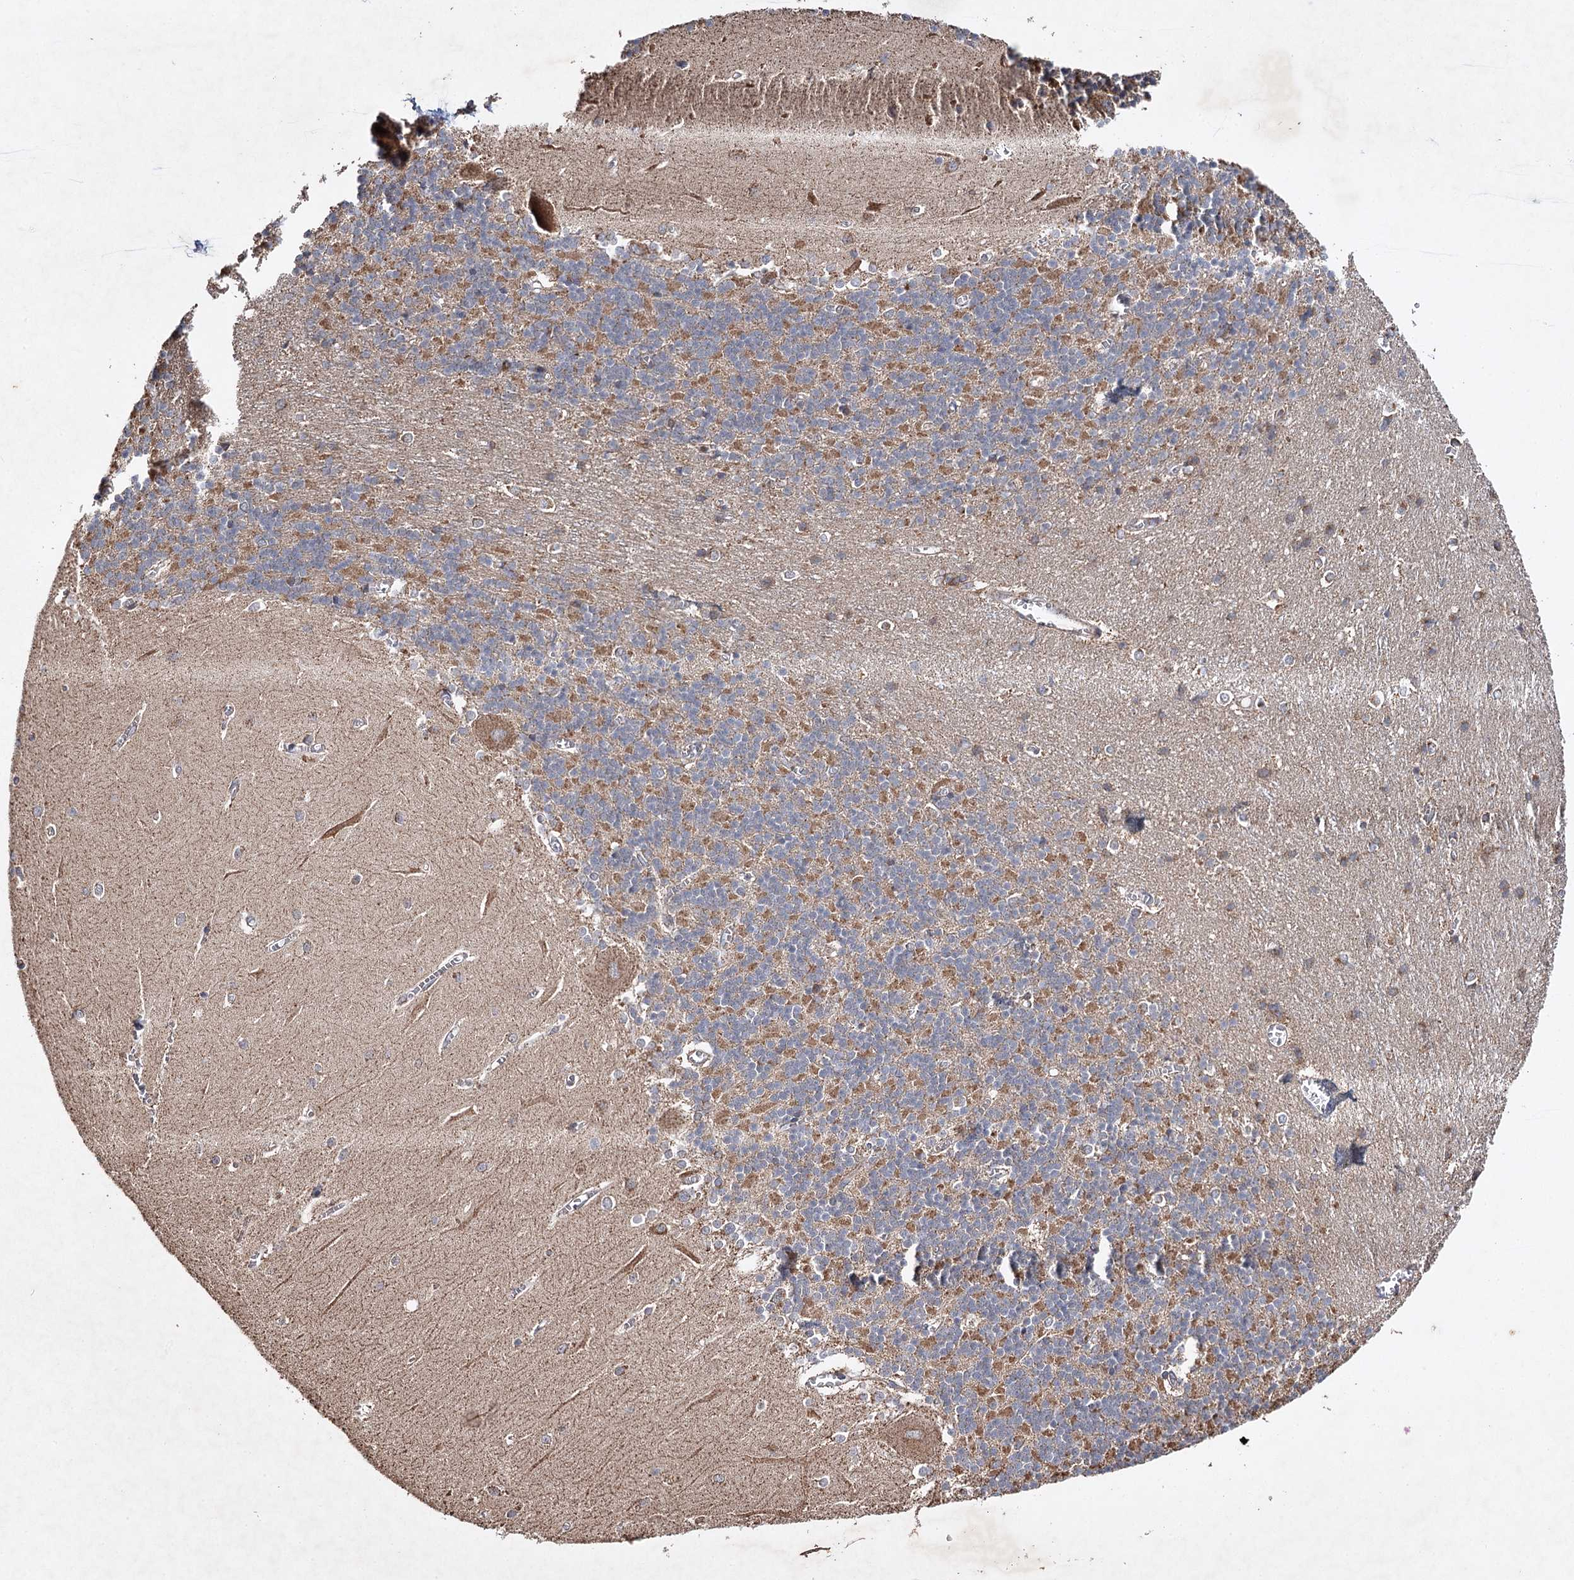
{"staining": {"intensity": "moderate", "quantity": "25%-75%", "location": "cytoplasmic/membranous"}, "tissue": "cerebellum", "cell_type": "Cells in granular layer", "image_type": "normal", "snomed": [{"axis": "morphology", "description": "Normal tissue, NOS"}, {"axis": "topography", "description": "Cerebellum"}], "caption": "The image demonstrates staining of unremarkable cerebellum, revealing moderate cytoplasmic/membranous protein expression (brown color) within cells in granular layer.", "gene": "PIK3CB", "patient": {"sex": "male", "age": 37}}